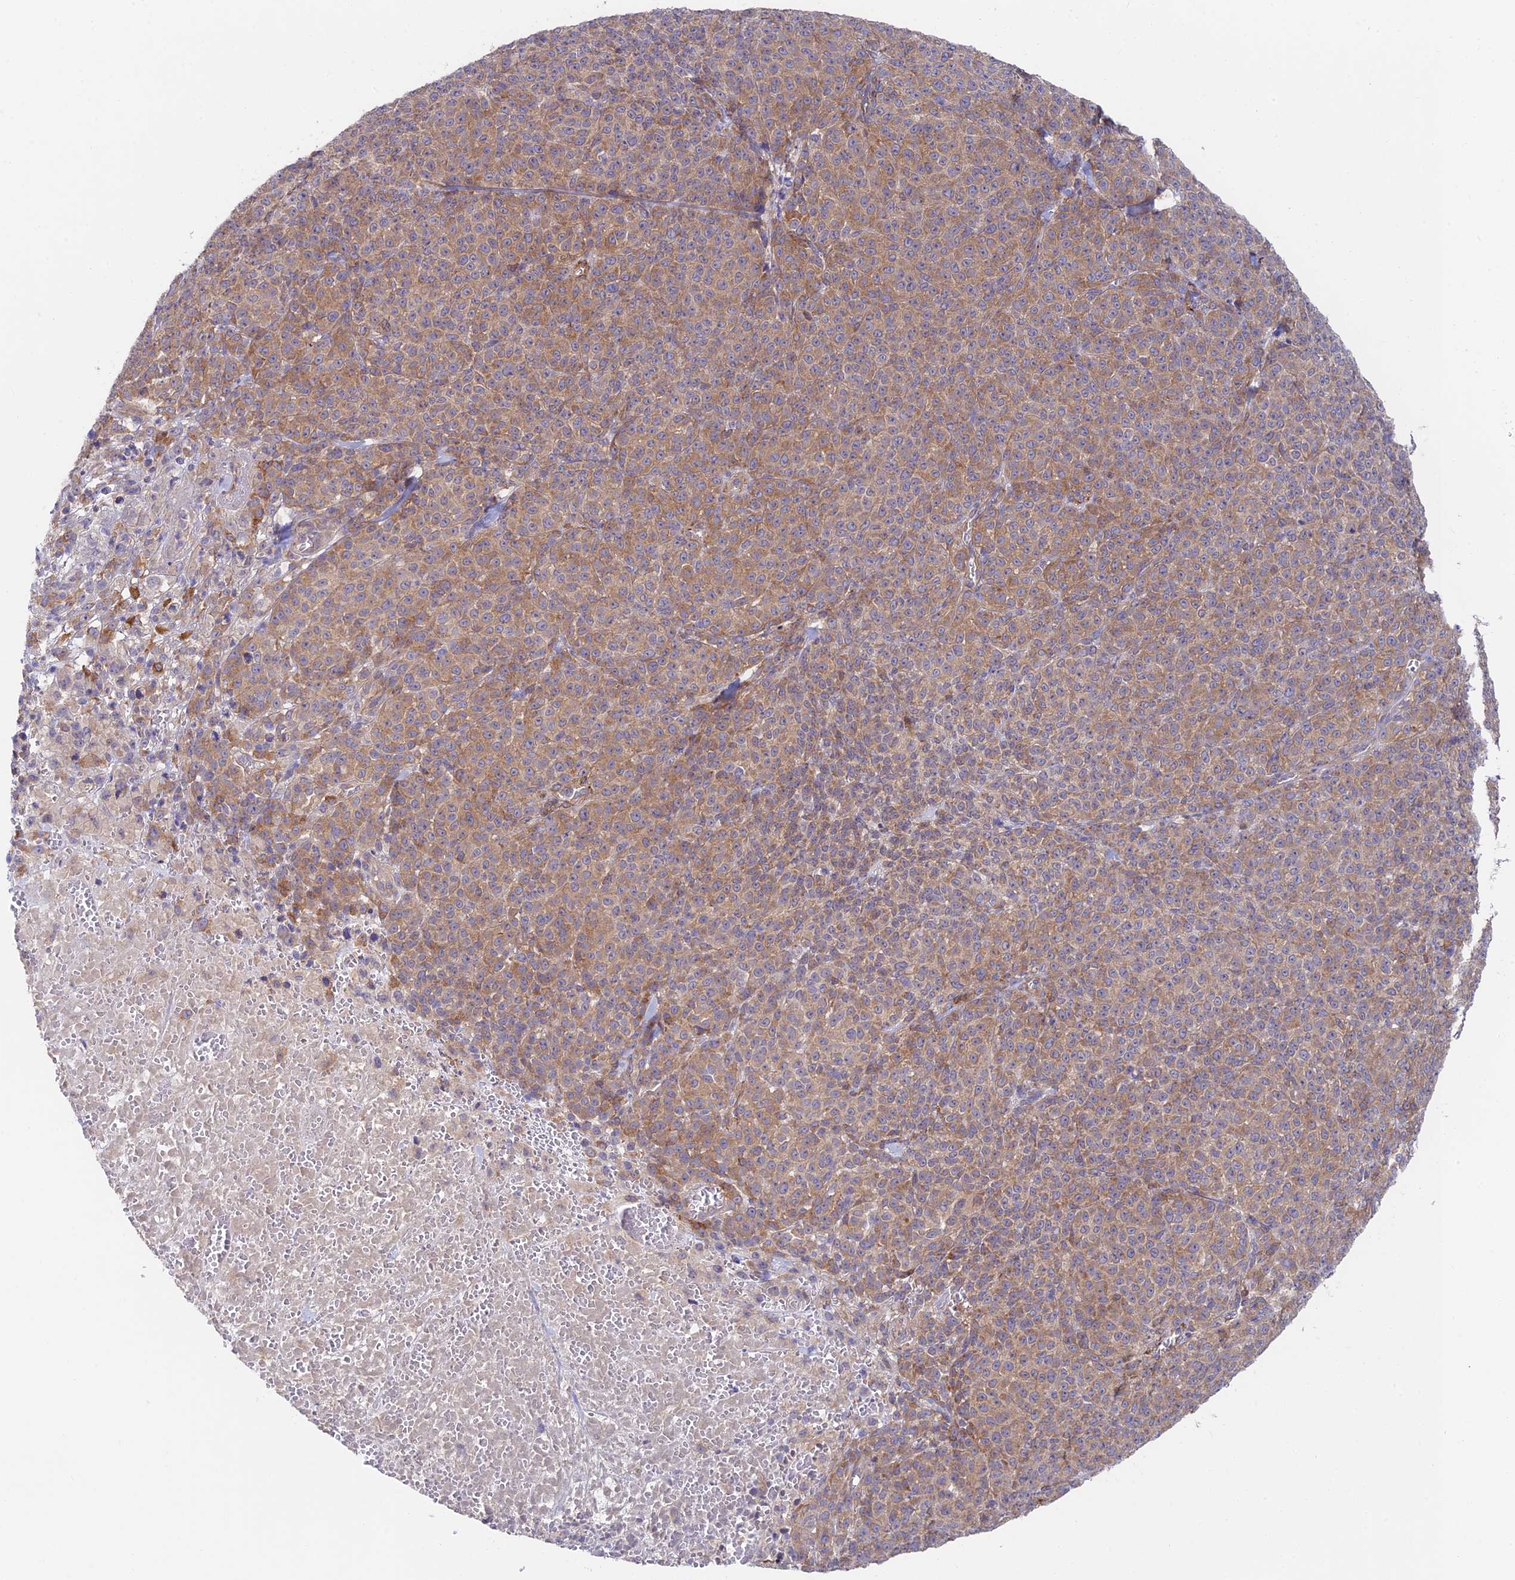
{"staining": {"intensity": "moderate", "quantity": ">75%", "location": "cytoplasmic/membranous"}, "tissue": "melanoma", "cell_type": "Tumor cells", "image_type": "cancer", "snomed": [{"axis": "morphology", "description": "Normal tissue, NOS"}, {"axis": "morphology", "description": "Malignant melanoma, NOS"}, {"axis": "topography", "description": "Skin"}], "caption": "Immunohistochemistry (IHC) of human melanoma exhibits medium levels of moderate cytoplasmic/membranous expression in approximately >75% of tumor cells.", "gene": "ANKRD50", "patient": {"sex": "female", "age": 34}}